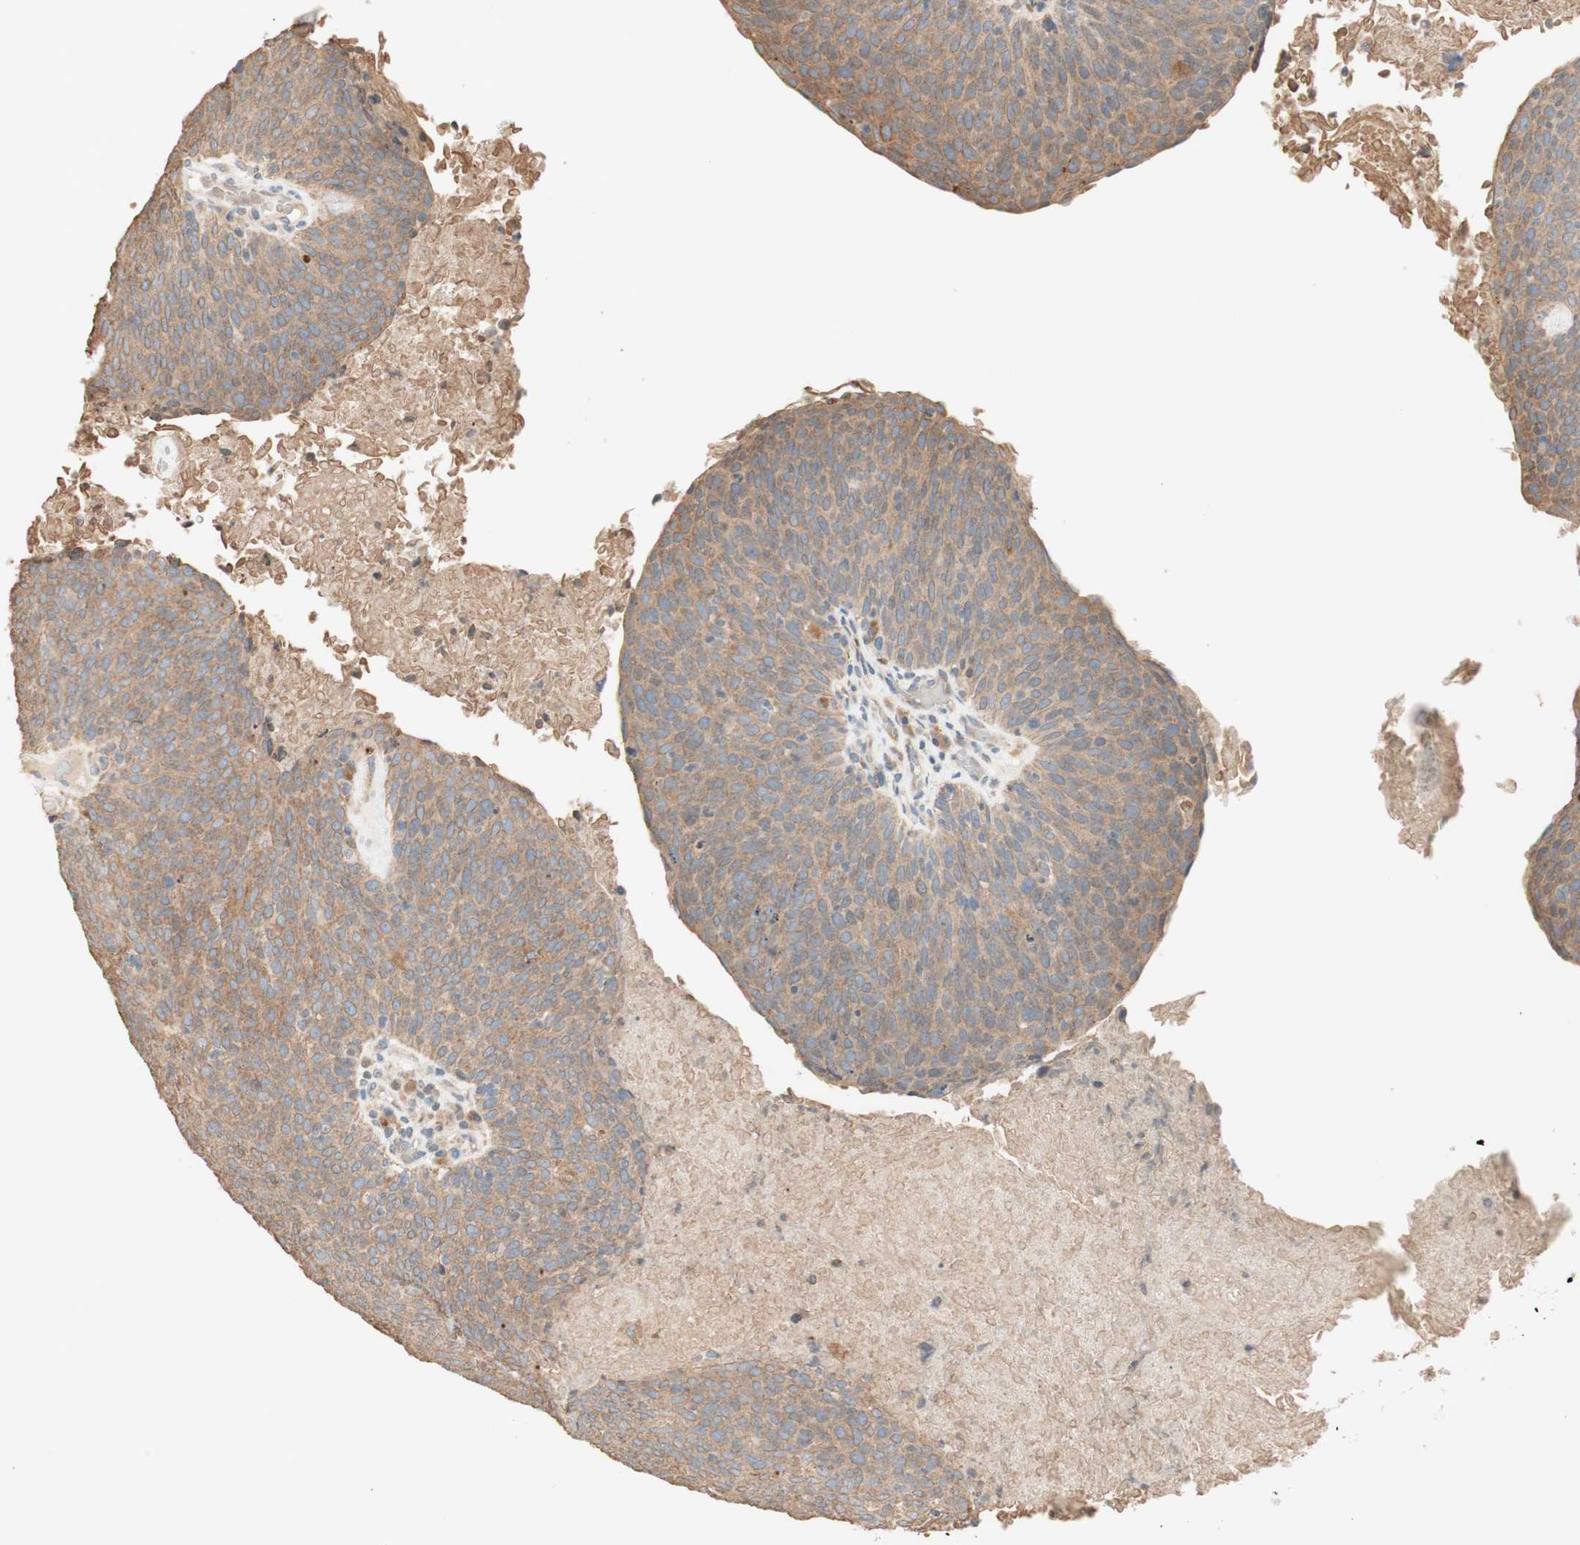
{"staining": {"intensity": "moderate", "quantity": ">75%", "location": "cytoplasmic/membranous"}, "tissue": "head and neck cancer", "cell_type": "Tumor cells", "image_type": "cancer", "snomed": [{"axis": "morphology", "description": "Squamous cell carcinoma, NOS"}, {"axis": "morphology", "description": "Squamous cell carcinoma, metastatic, NOS"}, {"axis": "topography", "description": "Lymph node"}, {"axis": "topography", "description": "Head-Neck"}], "caption": "IHC of squamous cell carcinoma (head and neck) demonstrates medium levels of moderate cytoplasmic/membranous expression in approximately >75% of tumor cells.", "gene": "CLCN2", "patient": {"sex": "male", "age": 62}}